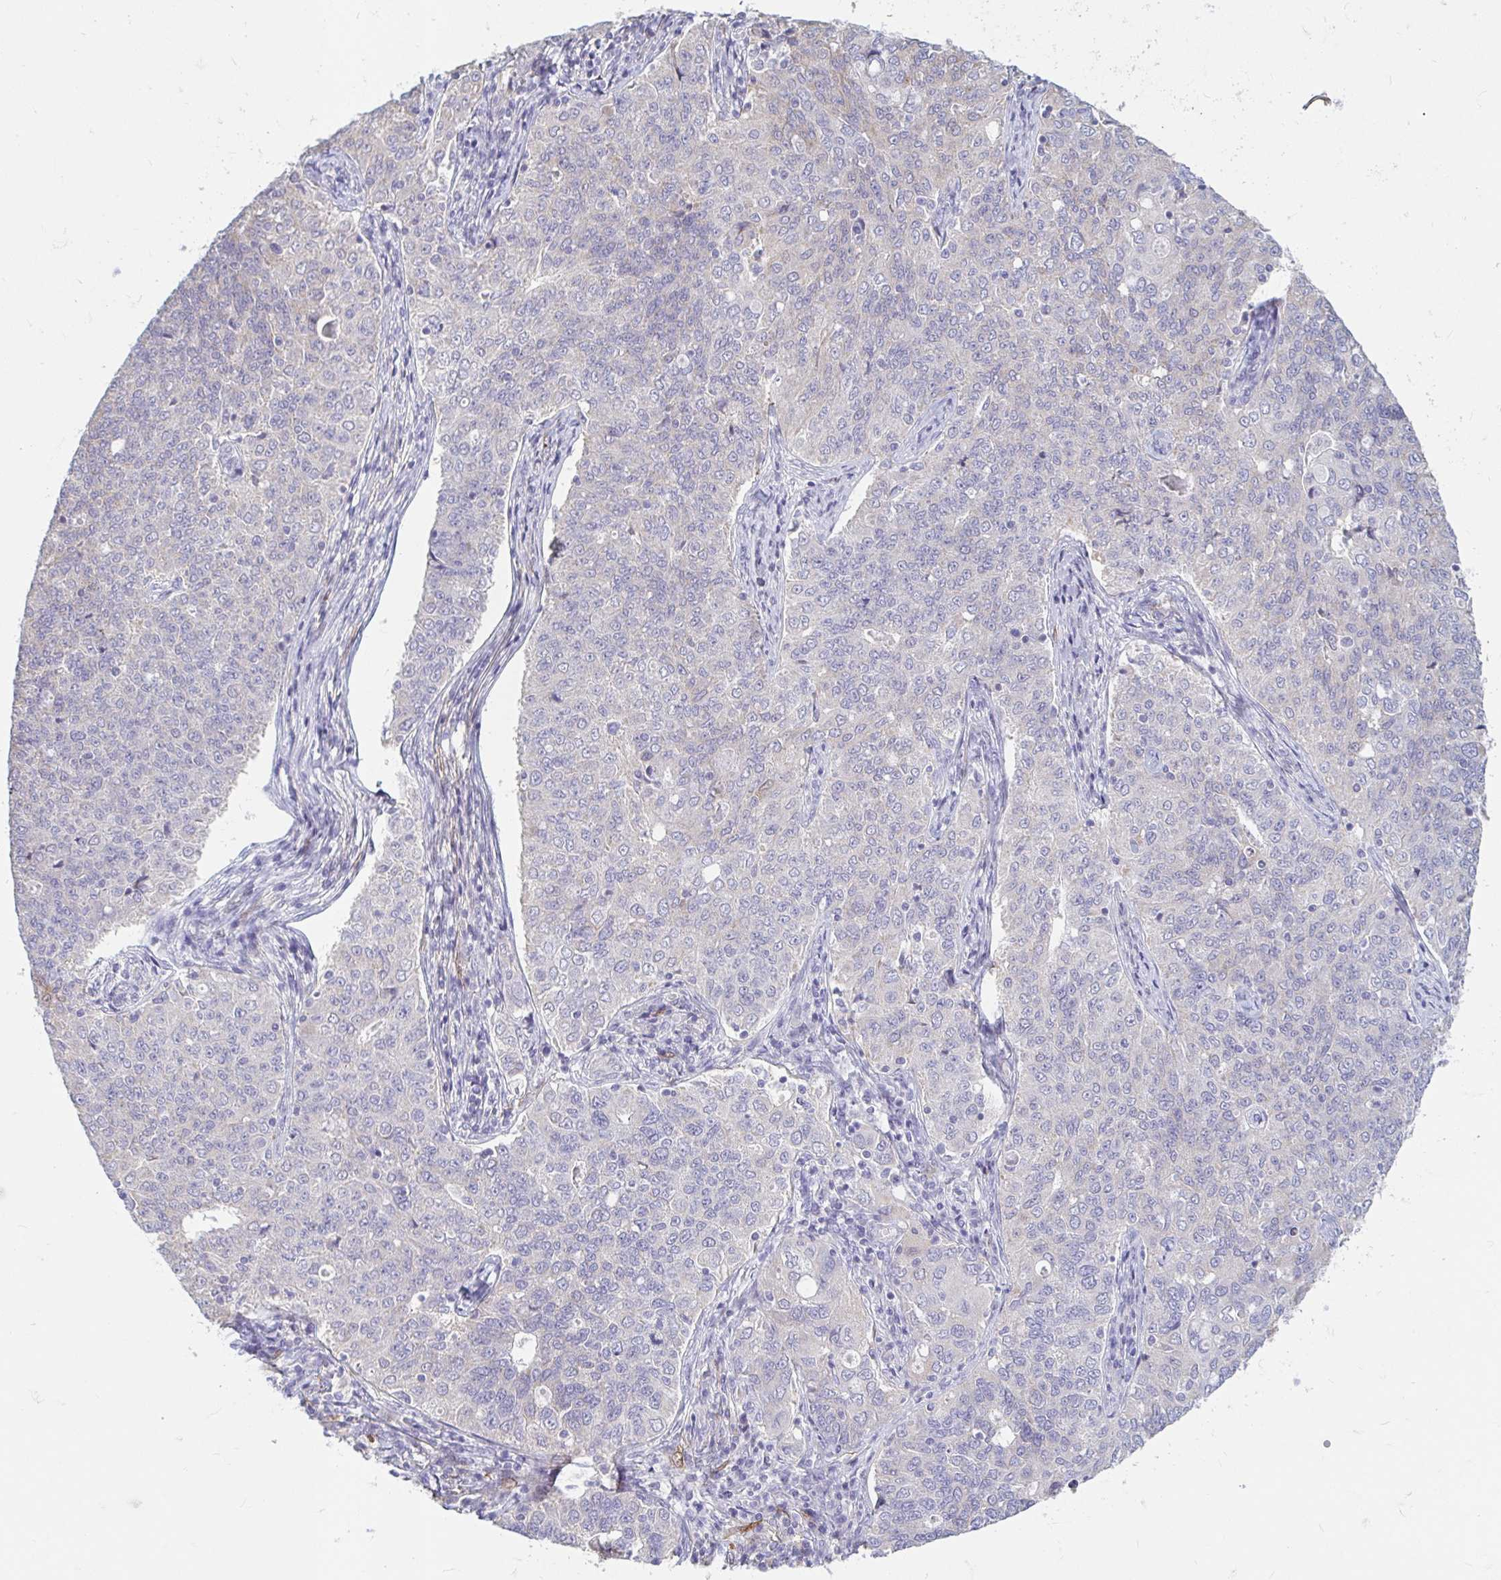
{"staining": {"intensity": "negative", "quantity": "none", "location": "none"}, "tissue": "endometrial cancer", "cell_type": "Tumor cells", "image_type": "cancer", "snomed": [{"axis": "morphology", "description": "Adenocarcinoma, NOS"}, {"axis": "topography", "description": "Endometrium"}], "caption": "IHC photomicrograph of neoplastic tissue: human endometrial adenocarcinoma stained with DAB exhibits no significant protein staining in tumor cells.", "gene": "ADH1A", "patient": {"sex": "female", "age": 43}}